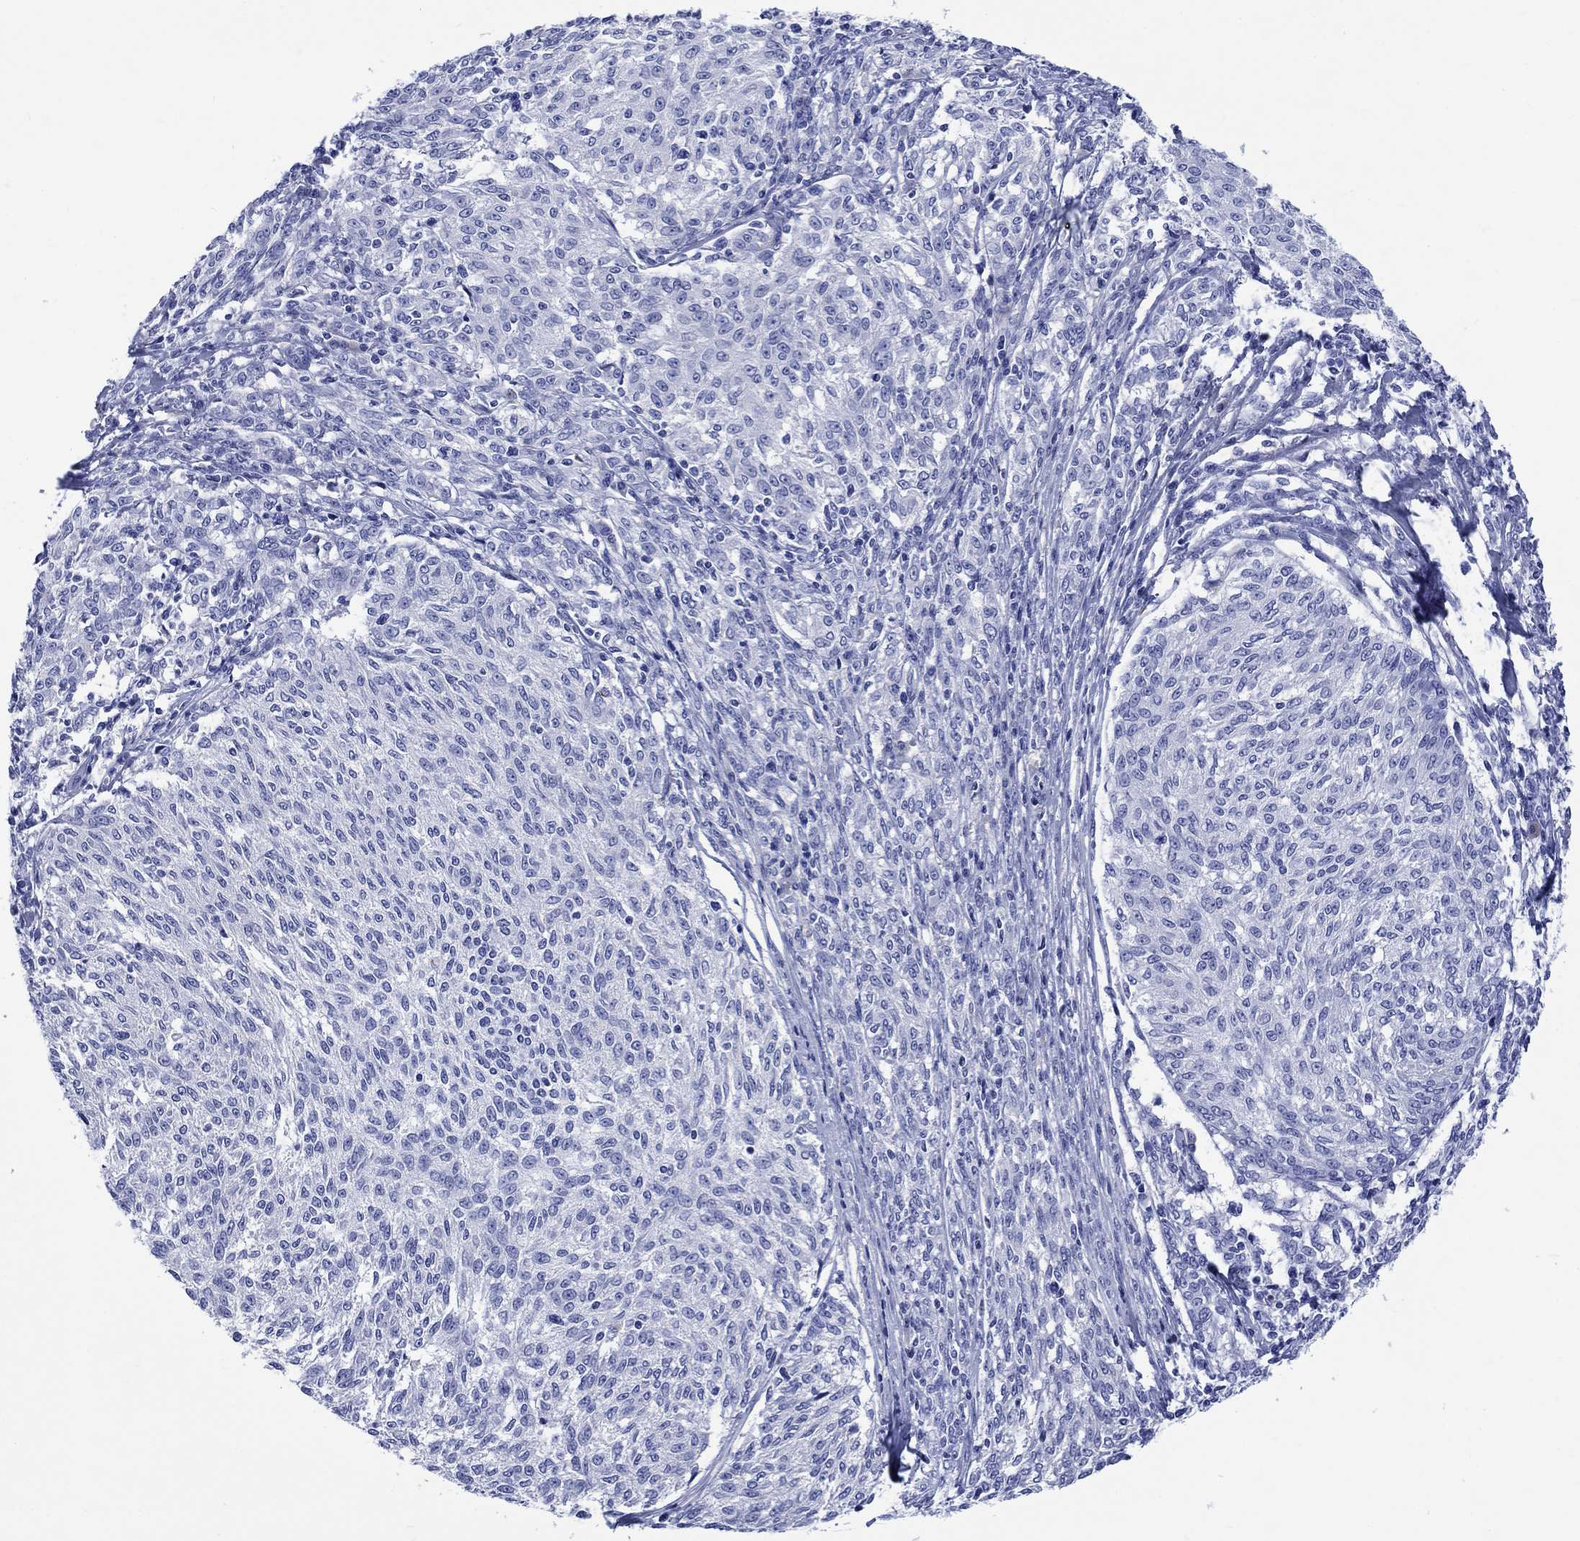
{"staining": {"intensity": "negative", "quantity": "none", "location": "none"}, "tissue": "melanoma", "cell_type": "Tumor cells", "image_type": "cancer", "snomed": [{"axis": "morphology", "description": "Malignant melanoma, NOS"}, {"axis": "topography", "description": "Skin"}], "caption": "IHC image of malignant melanoma stained for a protein (brown), which shows no positivity in tumor cells. (Brightfield microscopy of DAB (3,3'-diaminobenzidine) immunohistochemistry at high magnification).", "gene": "CACNG3", "patient": {"sex": "female", "age": 72}}